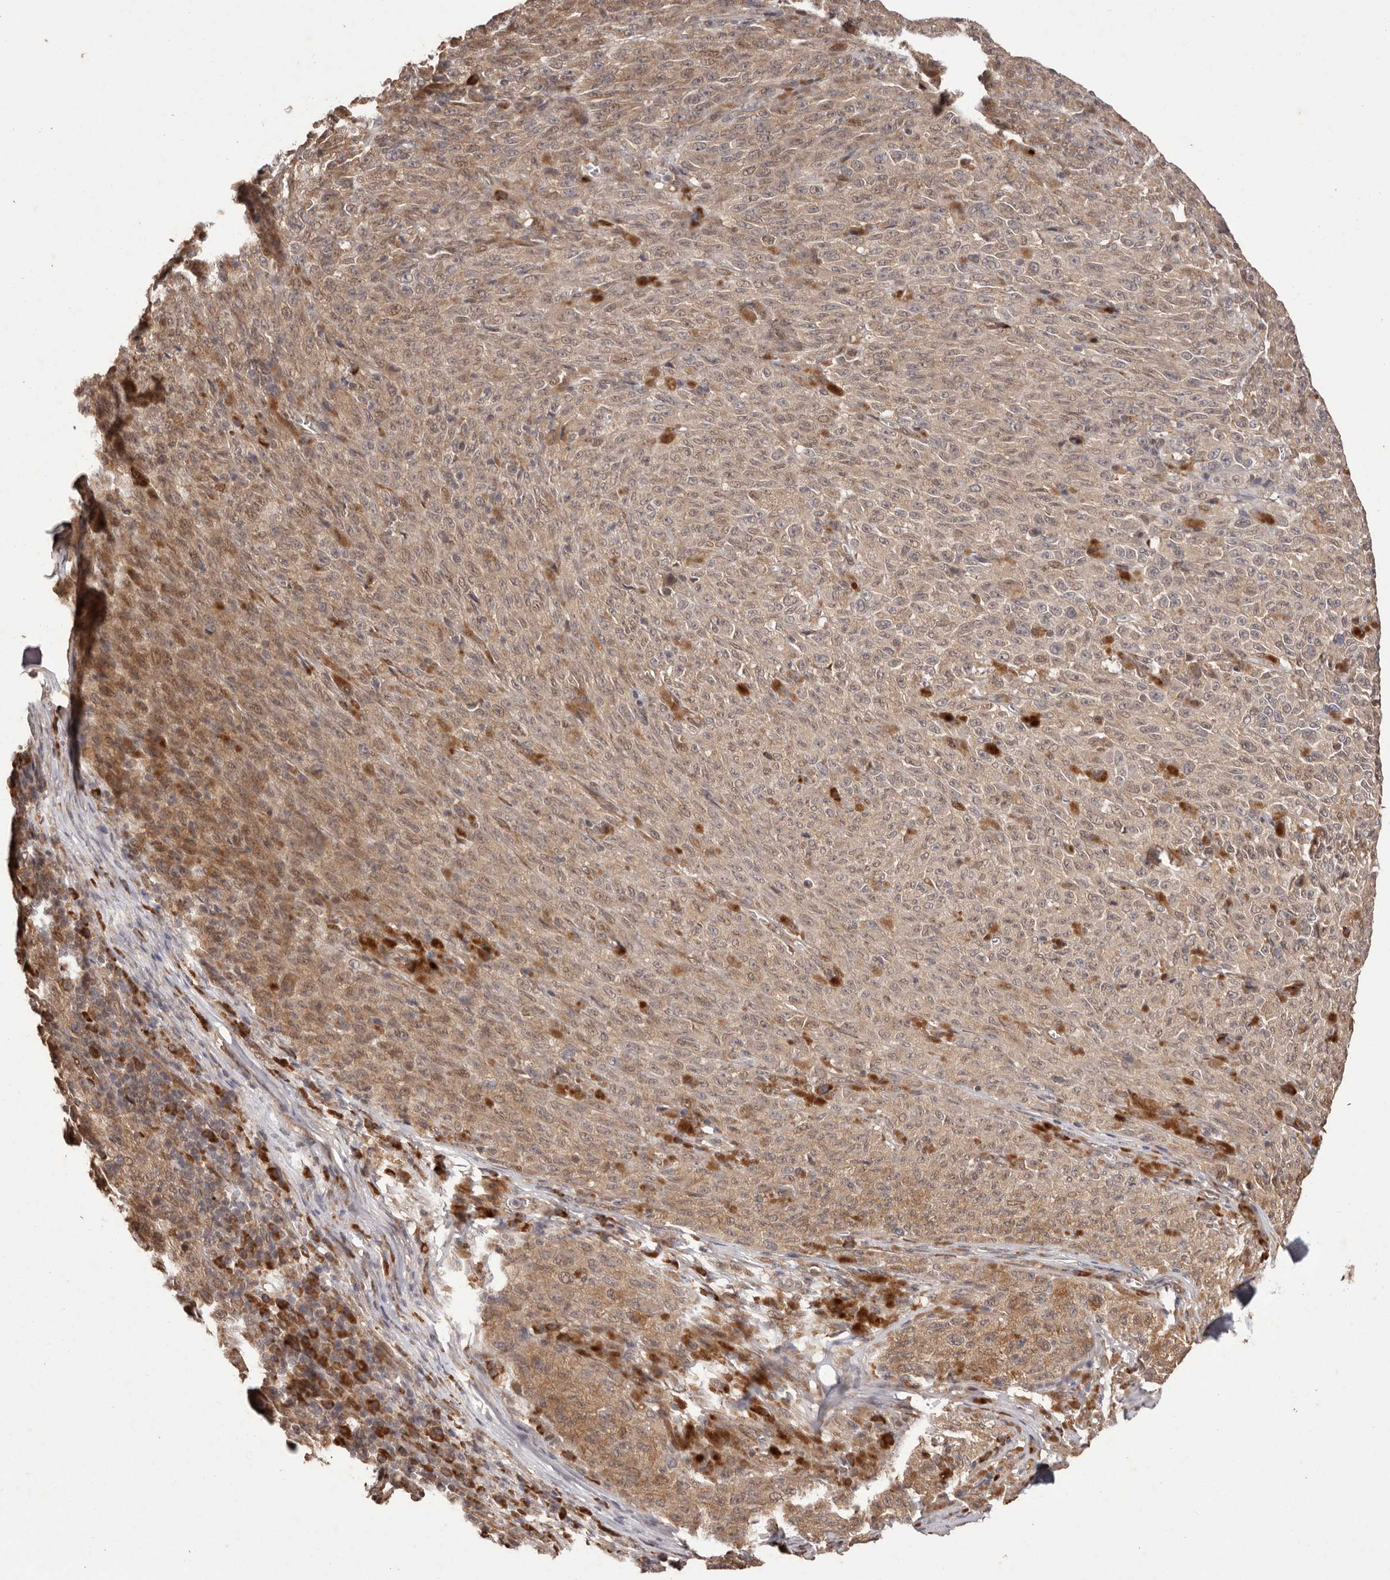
{"staining": {"intensity": "weak", "quantity": ">75%", "location": "cytoplasmic/membranous"}, "tissue": "melanoma", "cell_type": "Tumor cells", "image_type": "cancer", "snomed": [{"axis": "morphology", "description": "Malignant melanoma, NOS"}, {"axis": "topography", "description": "Skin"}], "caption": "Melanoma was stained to show a protein in brown. There is low levels of weak cytoplasmic/membranous staining in approximately >75% of tumor cells.", "gene": "LRGUK", "patient": {"sex": "female", "age": 82}}